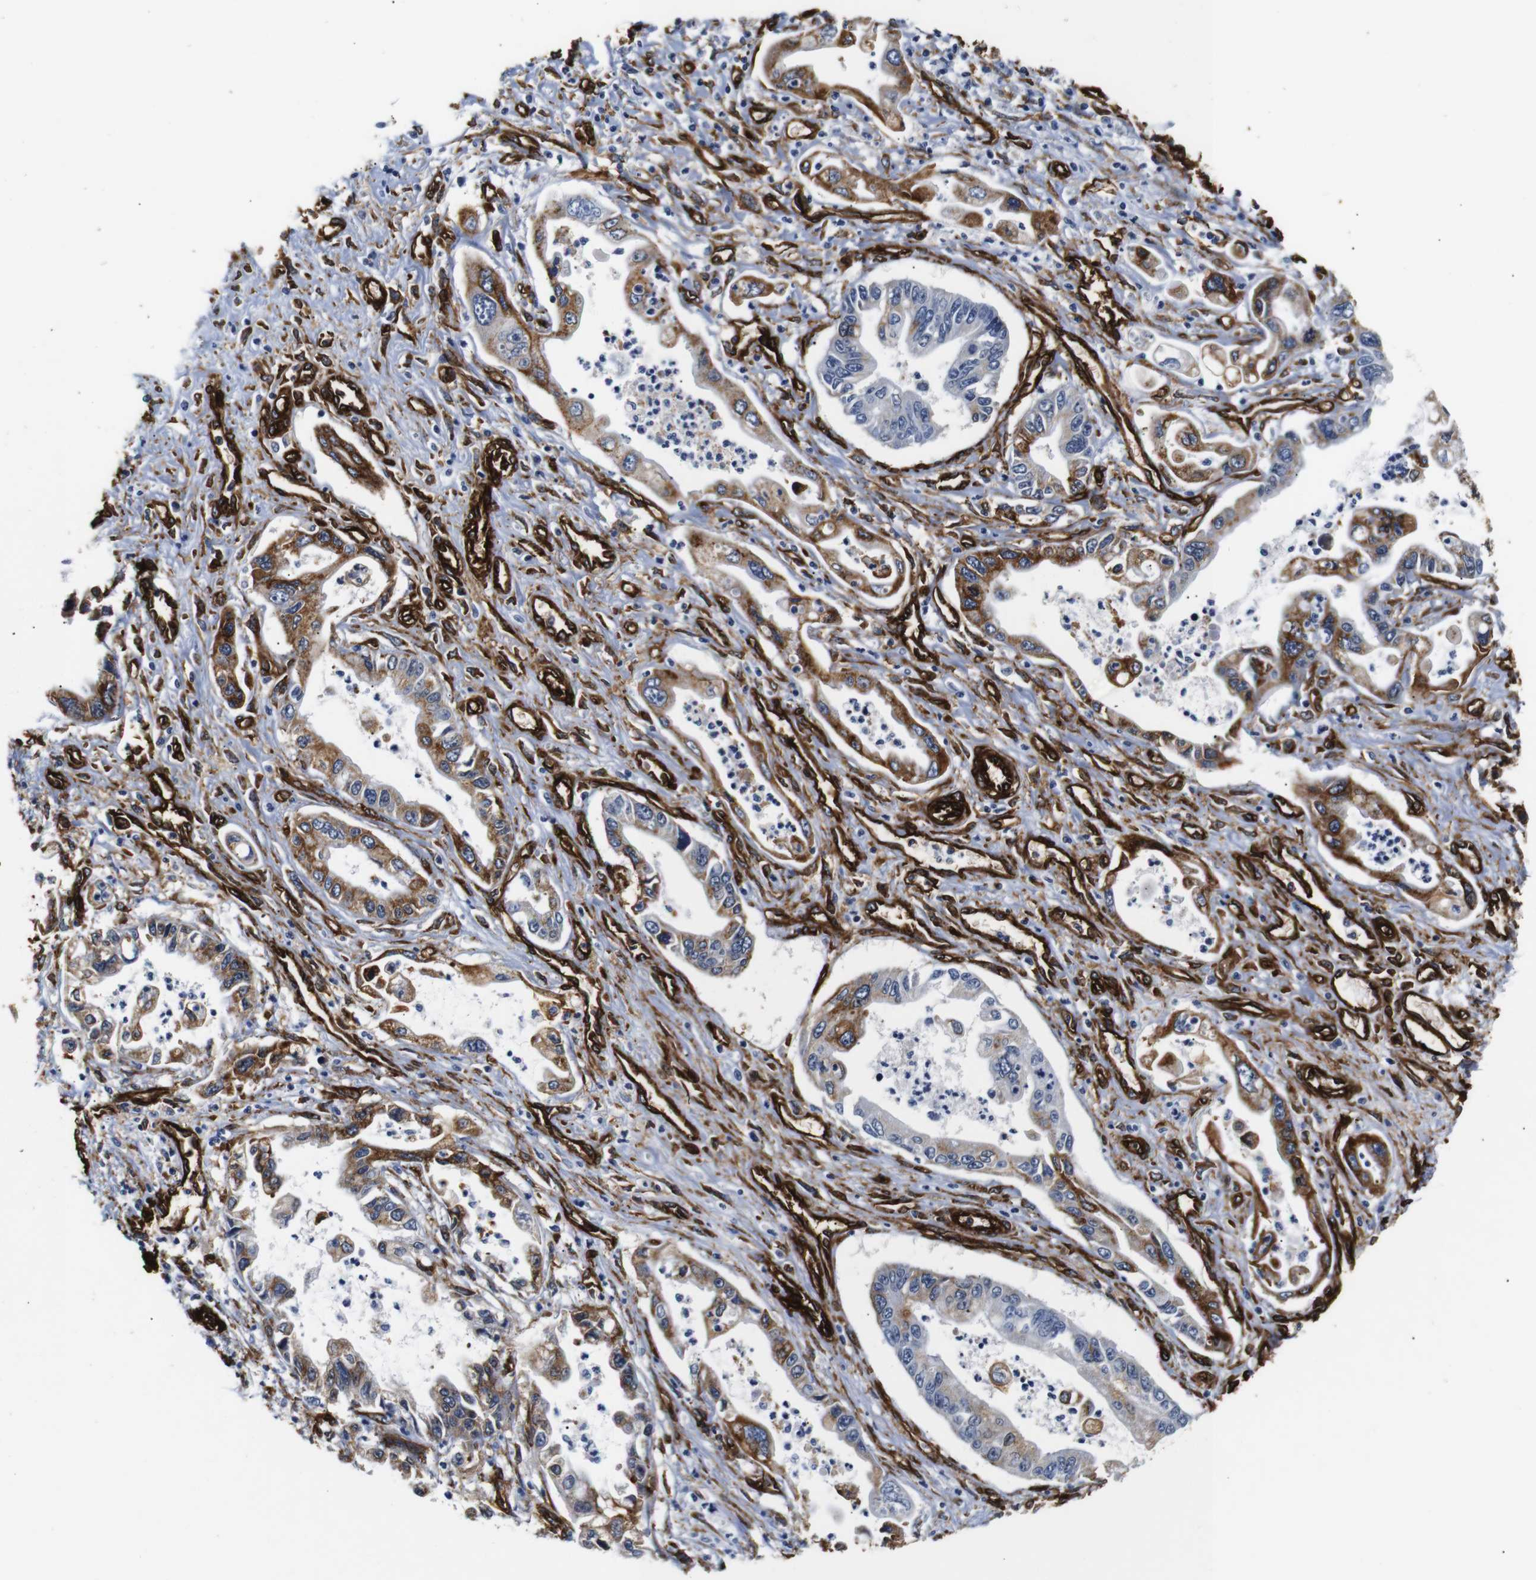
{"staining": {"intensity": "moderate", "quantity": "25%-75%", "location": "cytoplasmic/membranous"}, "tissue": "pancreatic cancer", "cell_type": "Tumor cells", "image_type": "cancer", "snomed": [{"axis": "morphology", "description": "Adenocarcinoma, NOS"}, {"axis": "topography", "description": "Pancreas"}], "caption": "About 25%-75% of tumor cells in pancreatic cancer (adenocarcinoma) show moderate cytoplasmic/membranous protein expression as visualized by brown immunohistochemical staining.", "gene": "CAV2", "patient": {"sex": "male", "age": 56}}